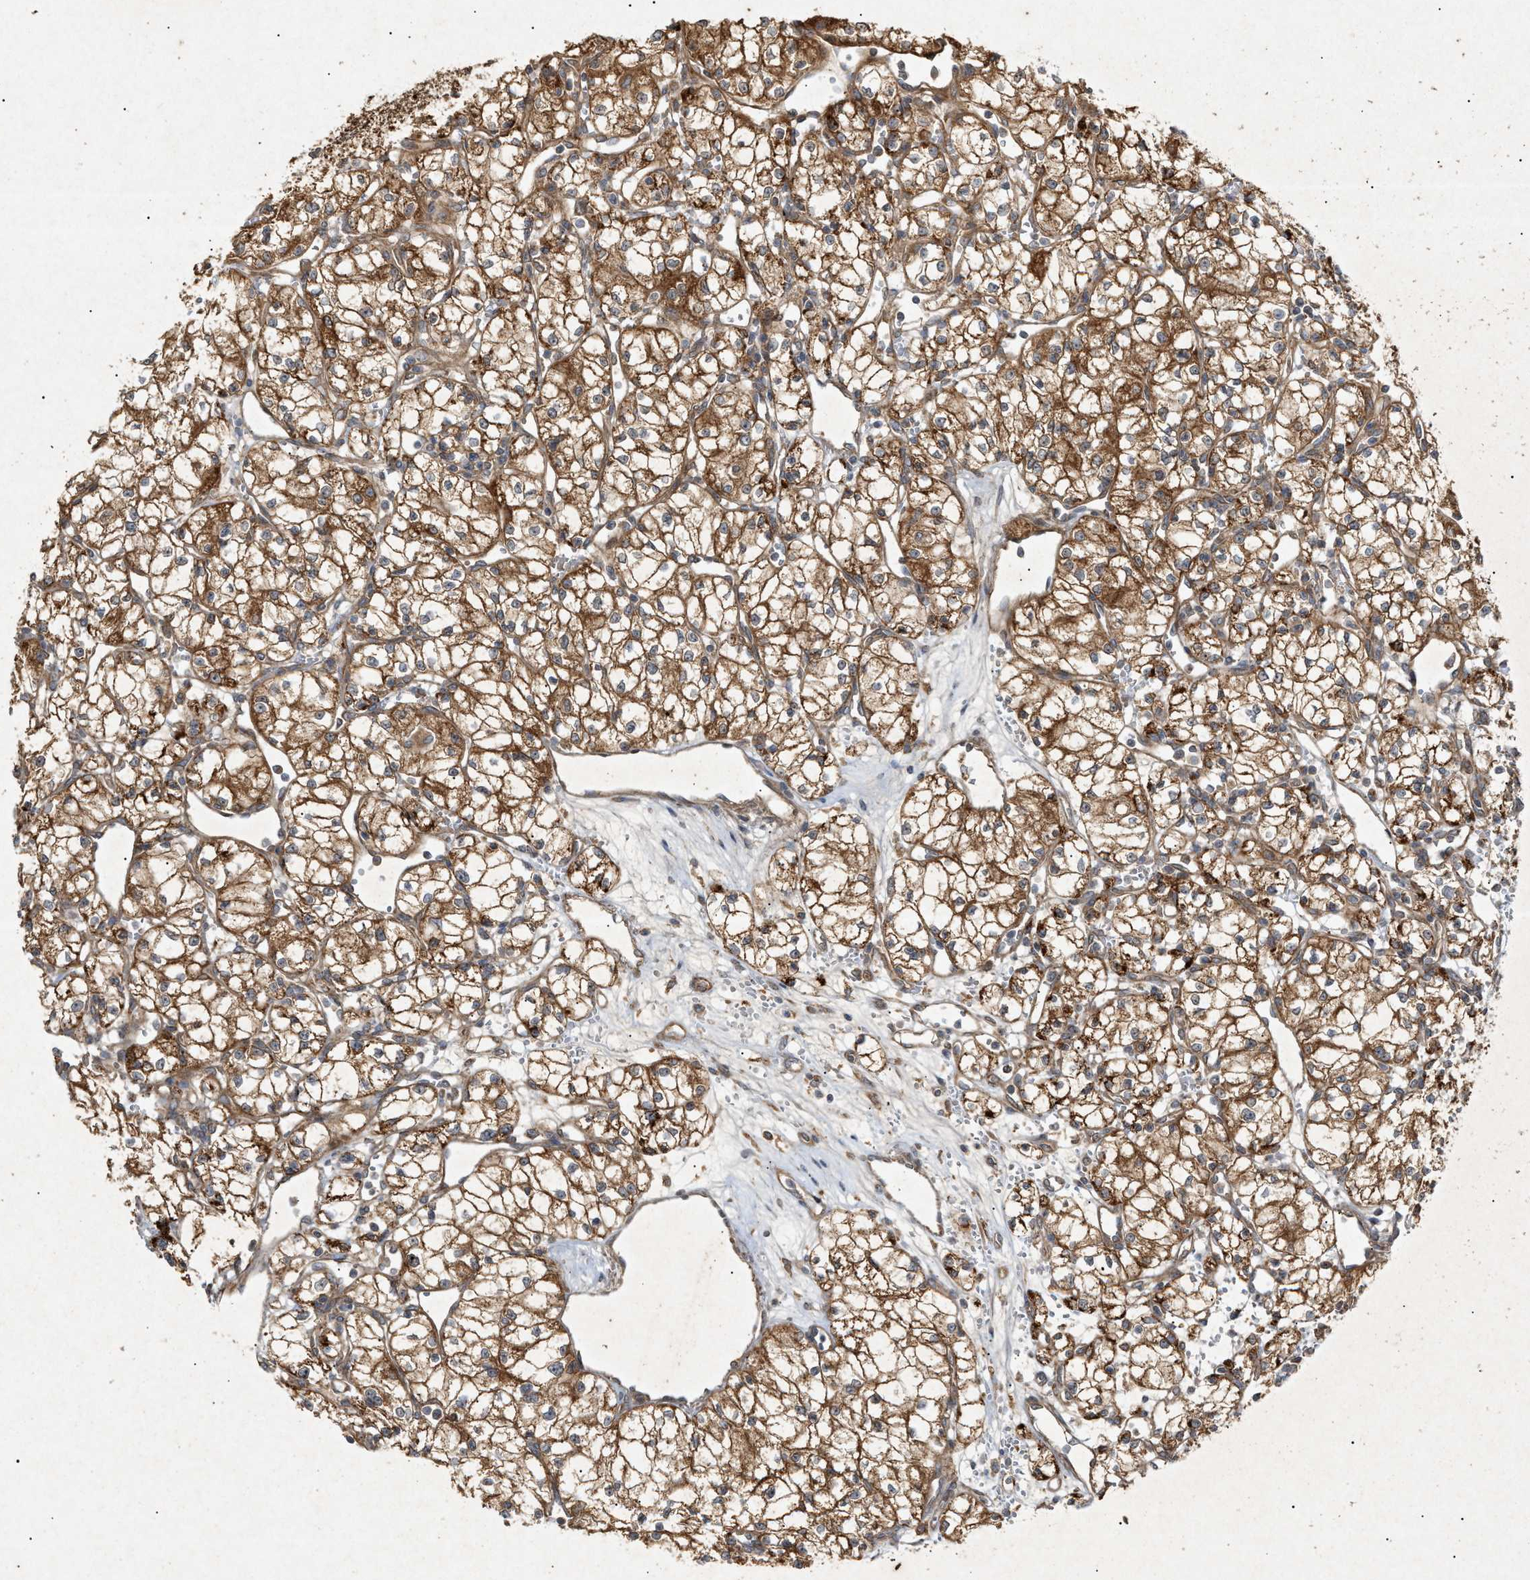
{"staining": {"intensity": "strong", "quantity": ">75%", "location": "cytoplasmic/membranous"}, "tissue": "renal cancer", "cell_type": "Tumor cells", "image_type": "cancer", "snomed": [{"axis": "morphology", "description": "Normal tissue, NOS"}, {"axis": "morphology", "description": "Adenocarcinoma, NOS"}, {"axis": "topography", "description": "Kidney"}], "caption": "Adenocarcinoma (renal) tissue reveals strong cytoplasmic/membranous staining in about >75% of tumor cells (Brightfield microscopy of DAB IHC at high magnification).", "gene": "MTCH1", "patient": {"sex": "male", "age": 59}}